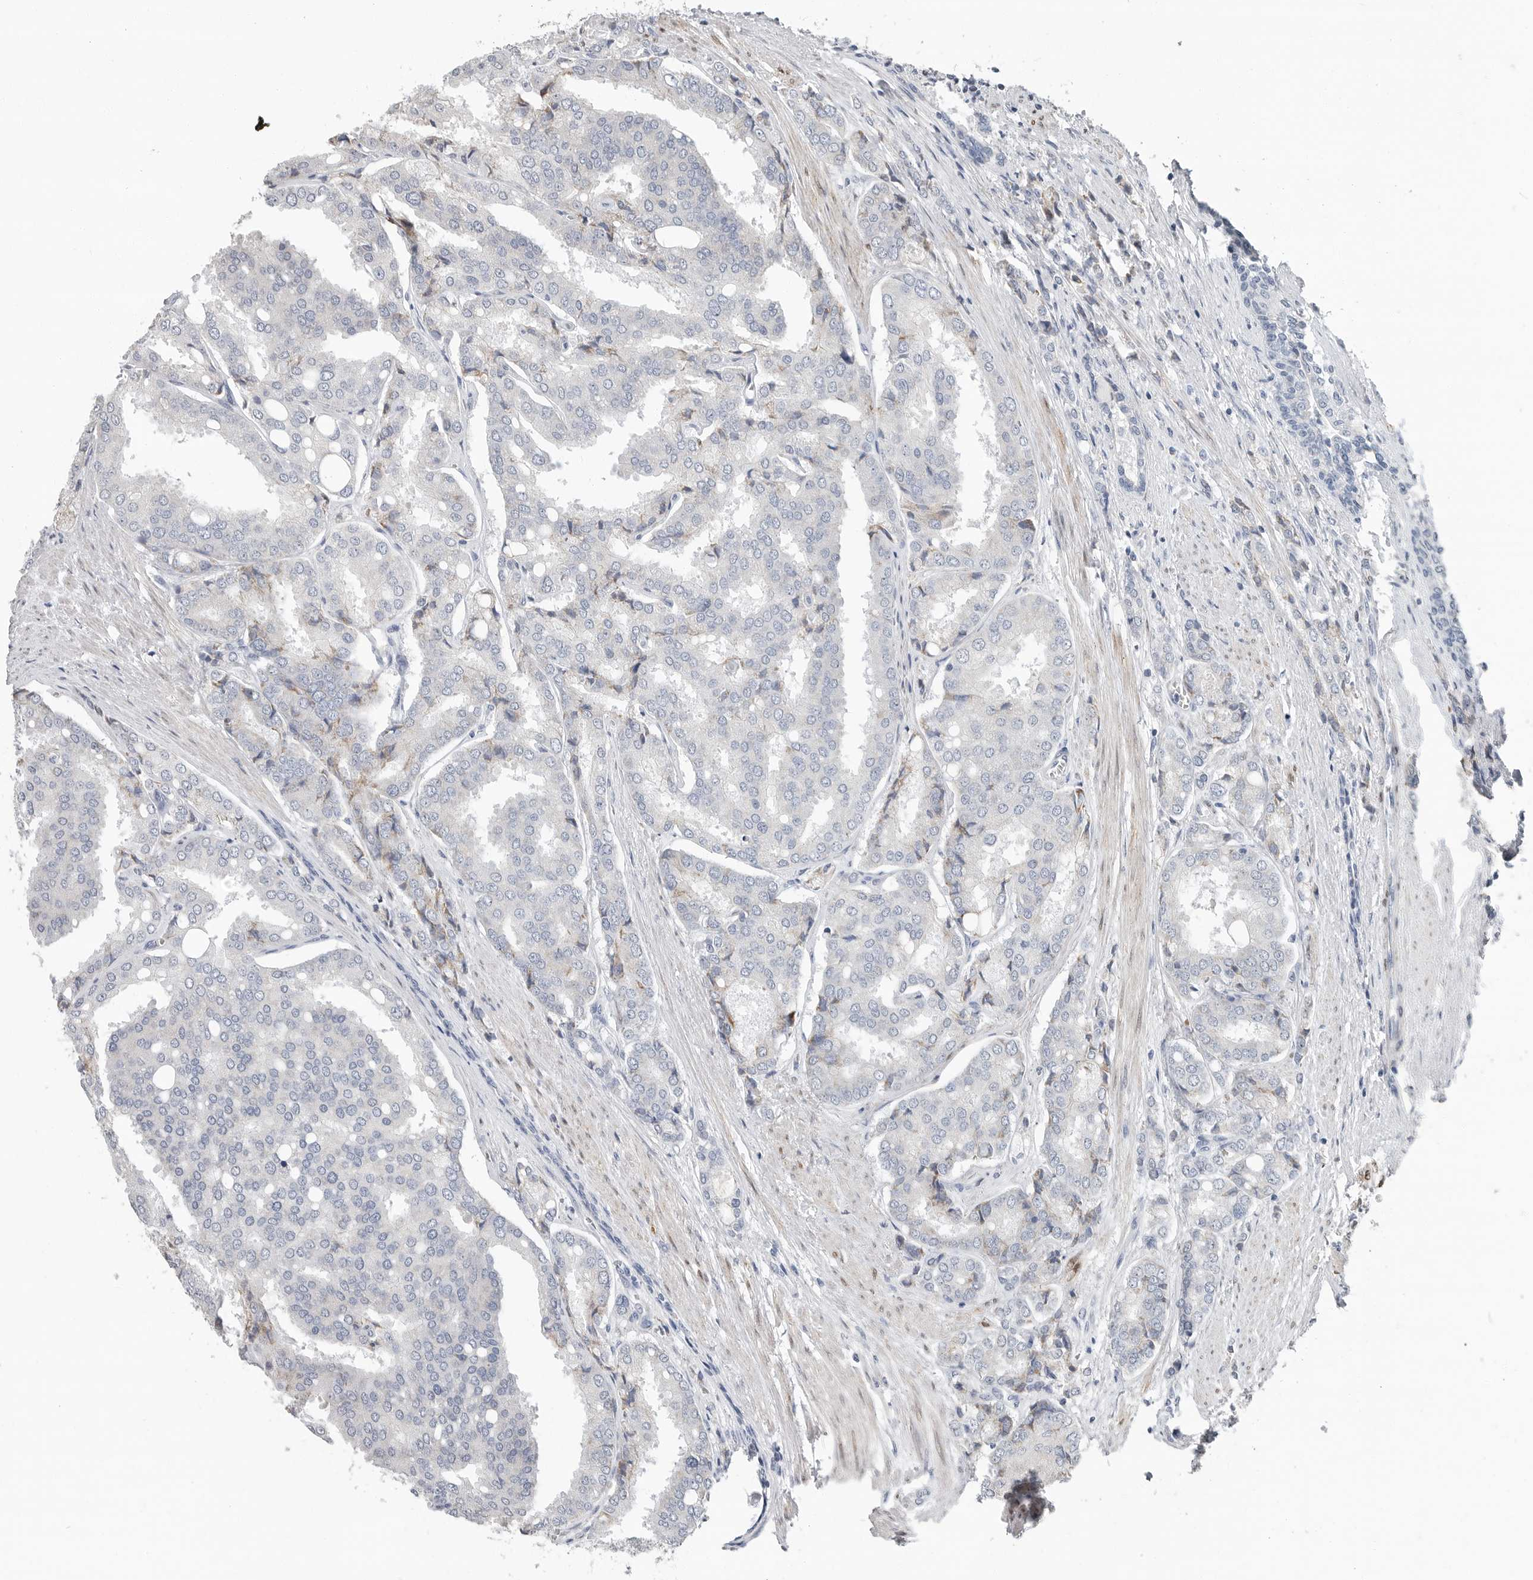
{"staining": {"intensity": "negative", "quantity": "none", "location": "none"}, "tissue": "prostate cancer", "cell_type": "Tumor cells", "image_type": "cancer", "snomed": [{"axis": "morphology", "description": "Adenocarcinoma, High grade"}, {"axis": "topography", "description": "Prostate"}], "caption": "There is no significant staining in tumor cells of prostate cancer.", "gene": "PLN", "patient": {"sex": "male", "age": 50}}